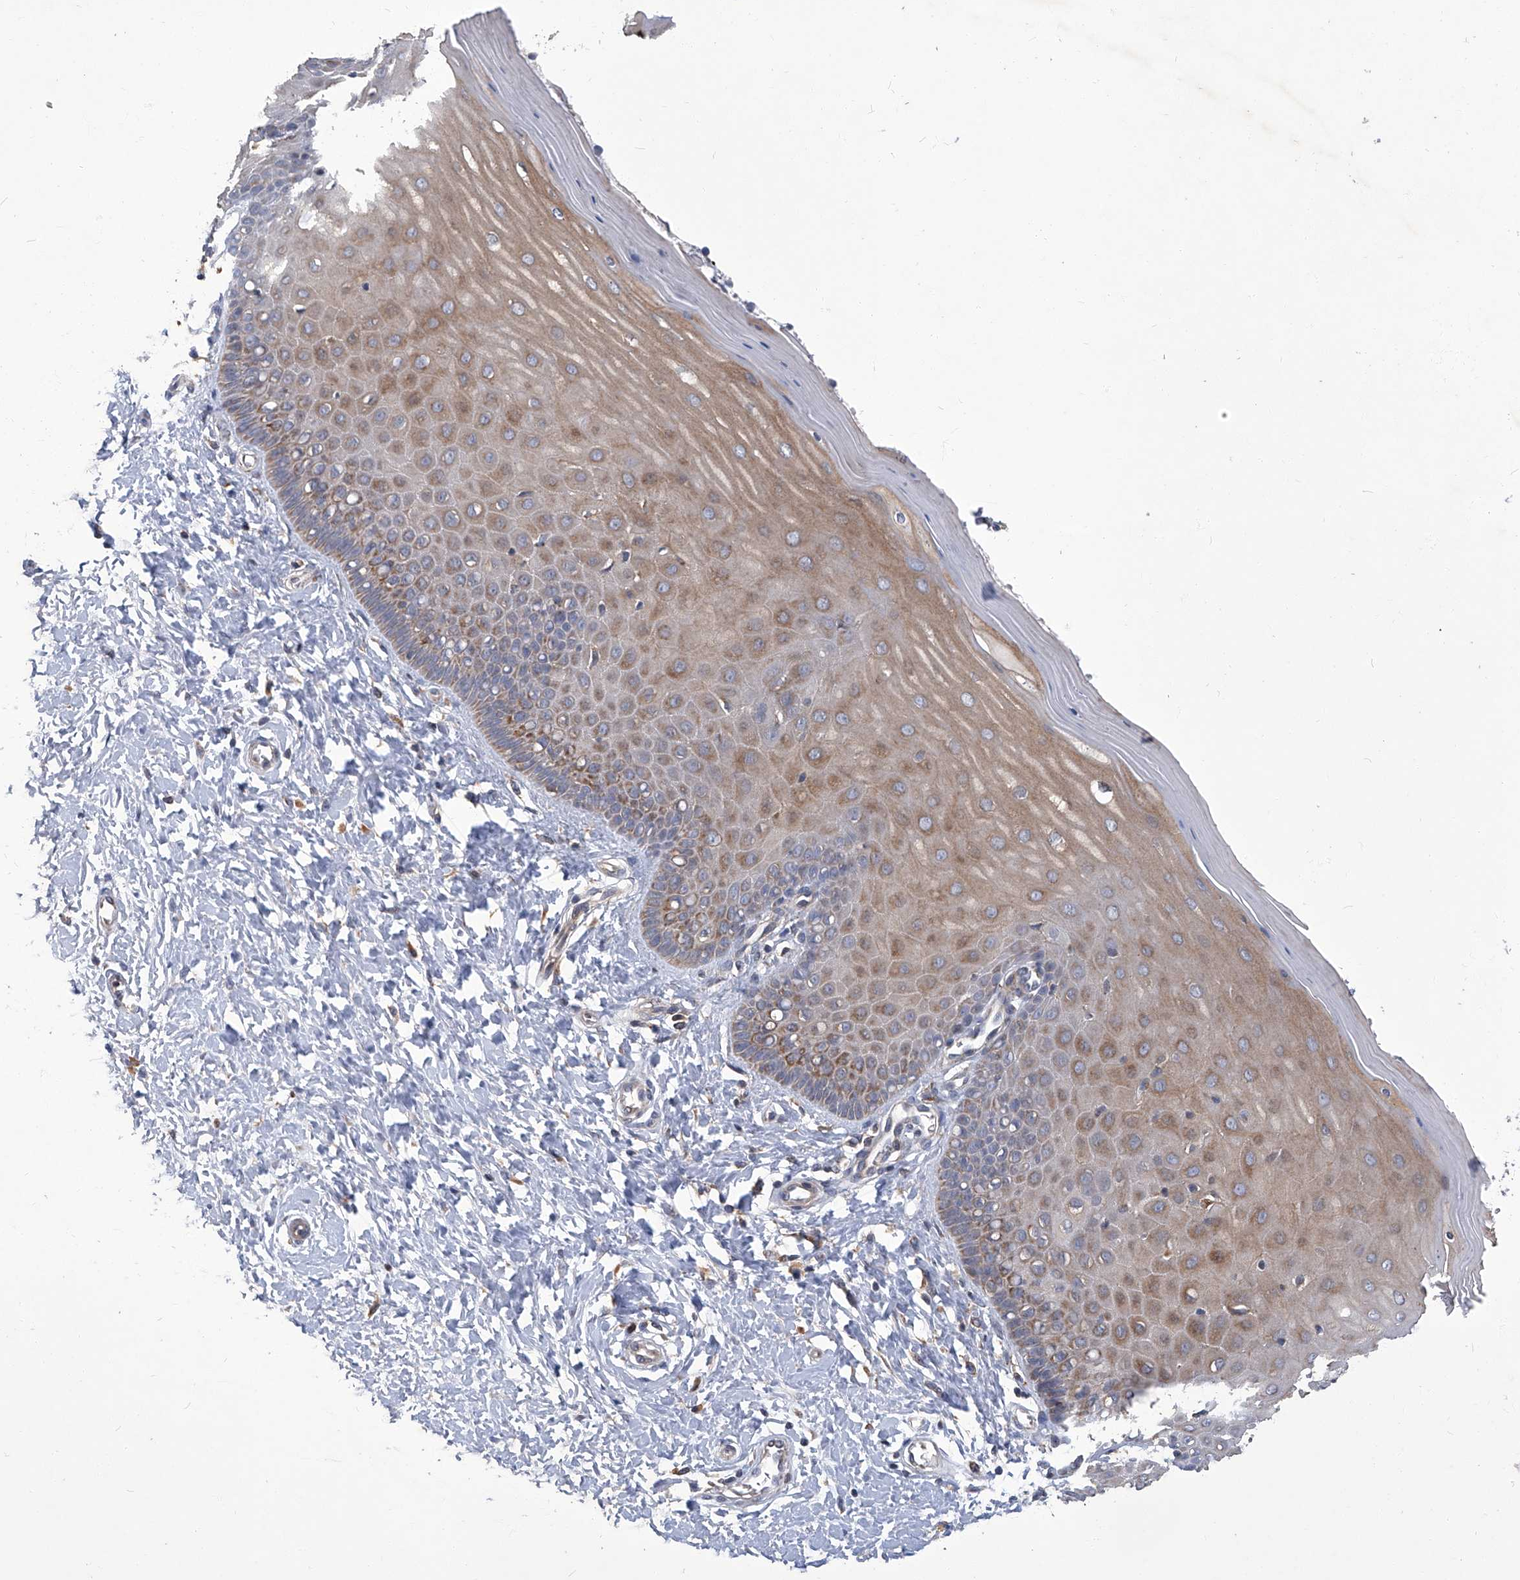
{"staining": {"intensity": "moderate", "quantity": "25%-75%", "location": "cytoplasmic/membranous"}, "tissue": "cervix", "cell_type": "Glandular cells", "image_type": "normal", "snomed": [{"axis": "morphology", "description": "Normal tissue, NOS"}, {"axis": "topography", "description": "Cervix"}], "caption": "Cervix stained with DAB IHC exhibits medium levels of moderate cytoplasmic/membranous positivity in approximately 25%-75% of glandular cells.", "gene": "TNFRSF13B", "patient": {"sex": "female", "age": 55}}